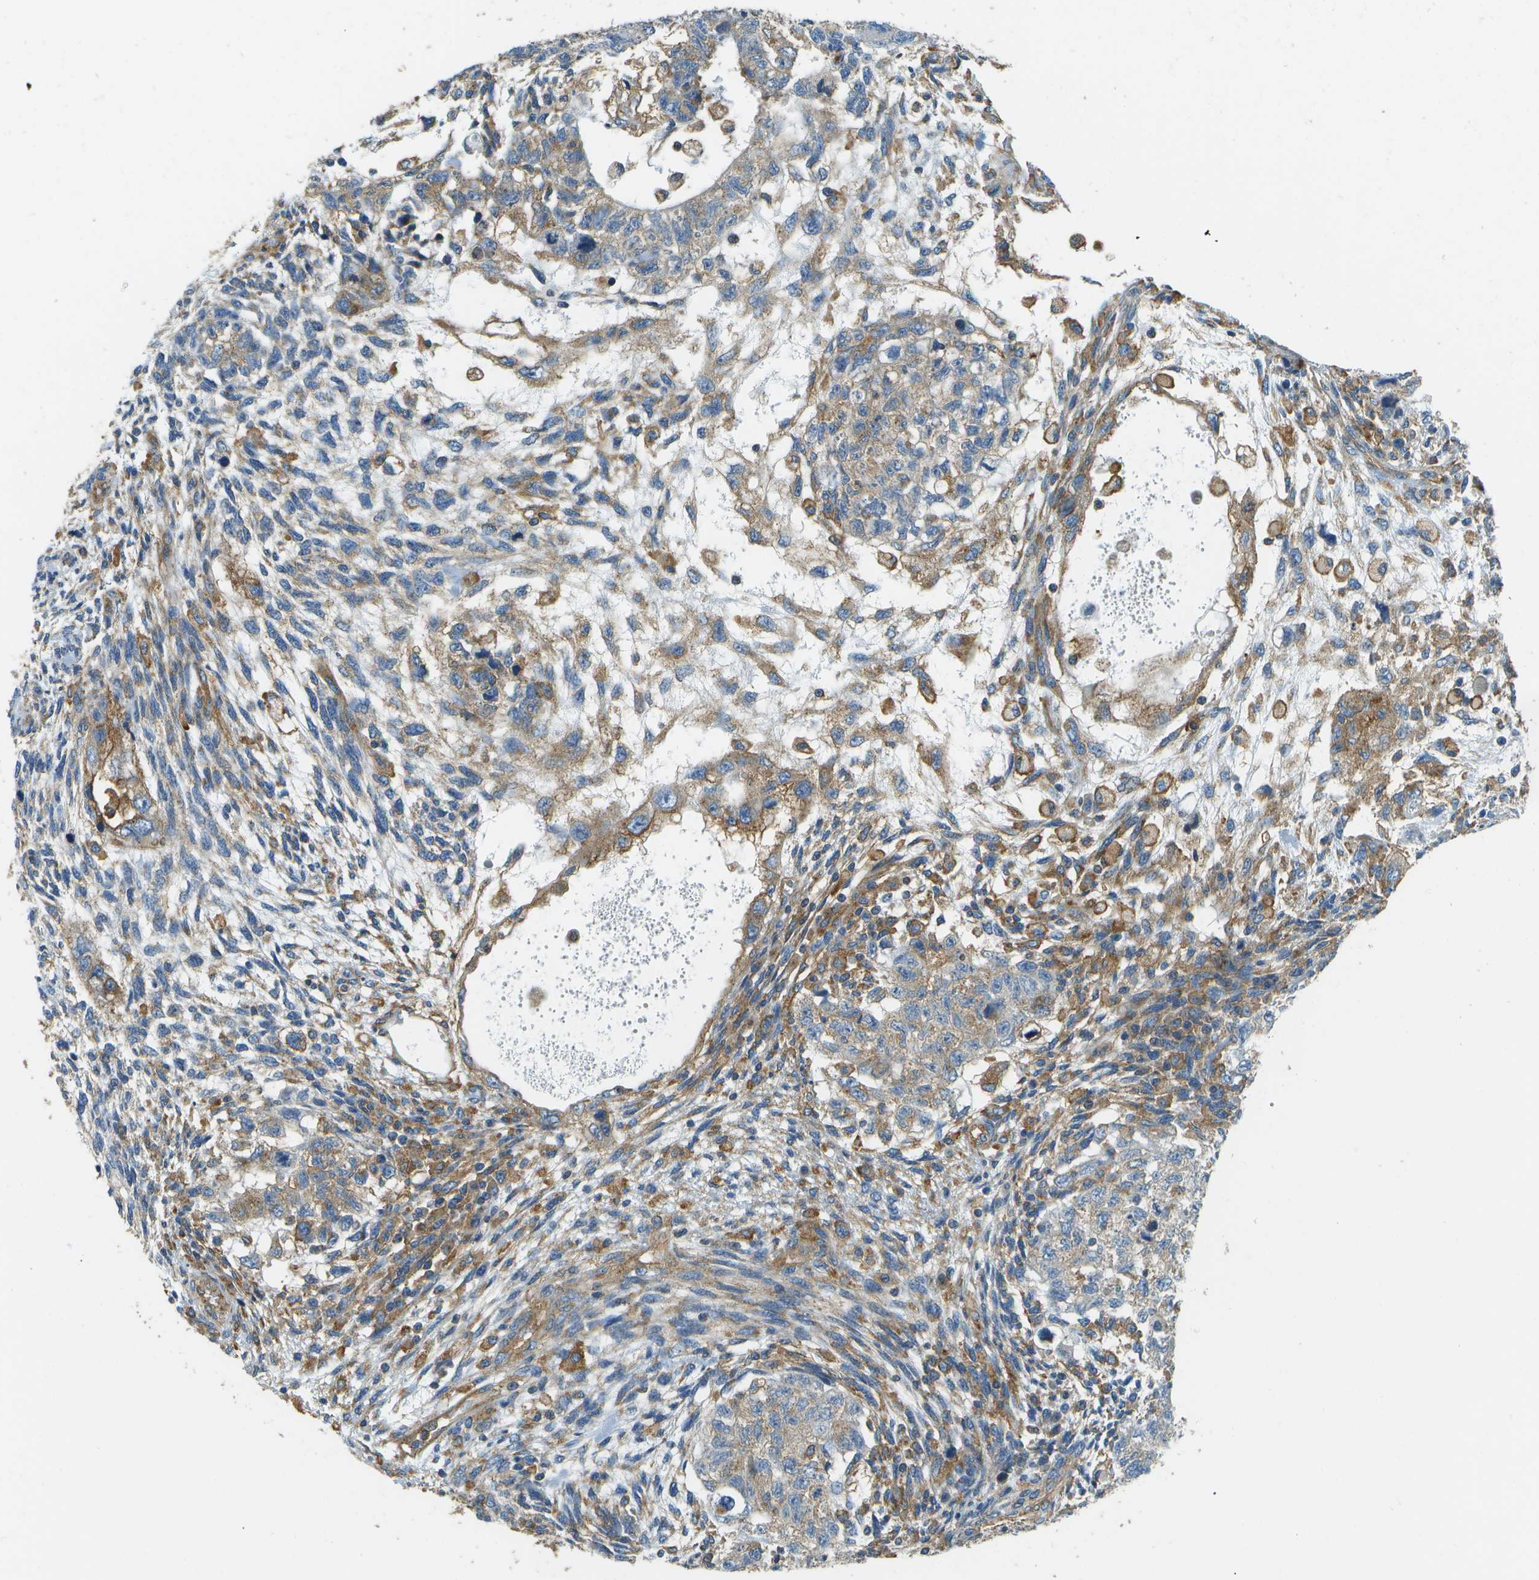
{"staining": {"intensity": "moderate", "quantity": "25%-75%", "location": "cytoplasmic/membranous"}, "tissue": "testis cancer", "cell_type": "Tumor cells", "image_type": "cancer", "snomed": [{"axis": "morphology", "description": "Normal tissue, NOS"}, {"axis": "morphology", "description": "Carcinoma, Embryonal, NOS"}, {"axis": "topography", "description": "Testis"}], "caption": "This is an image of immunohistochemistry staining of testis cancer (embryonal carcinoma), which shows moderate positivity in the cytoplasmic/membranous of tumor cells.", "gene": "CLTC", "patient": {"sex": "male", "age": 36}}